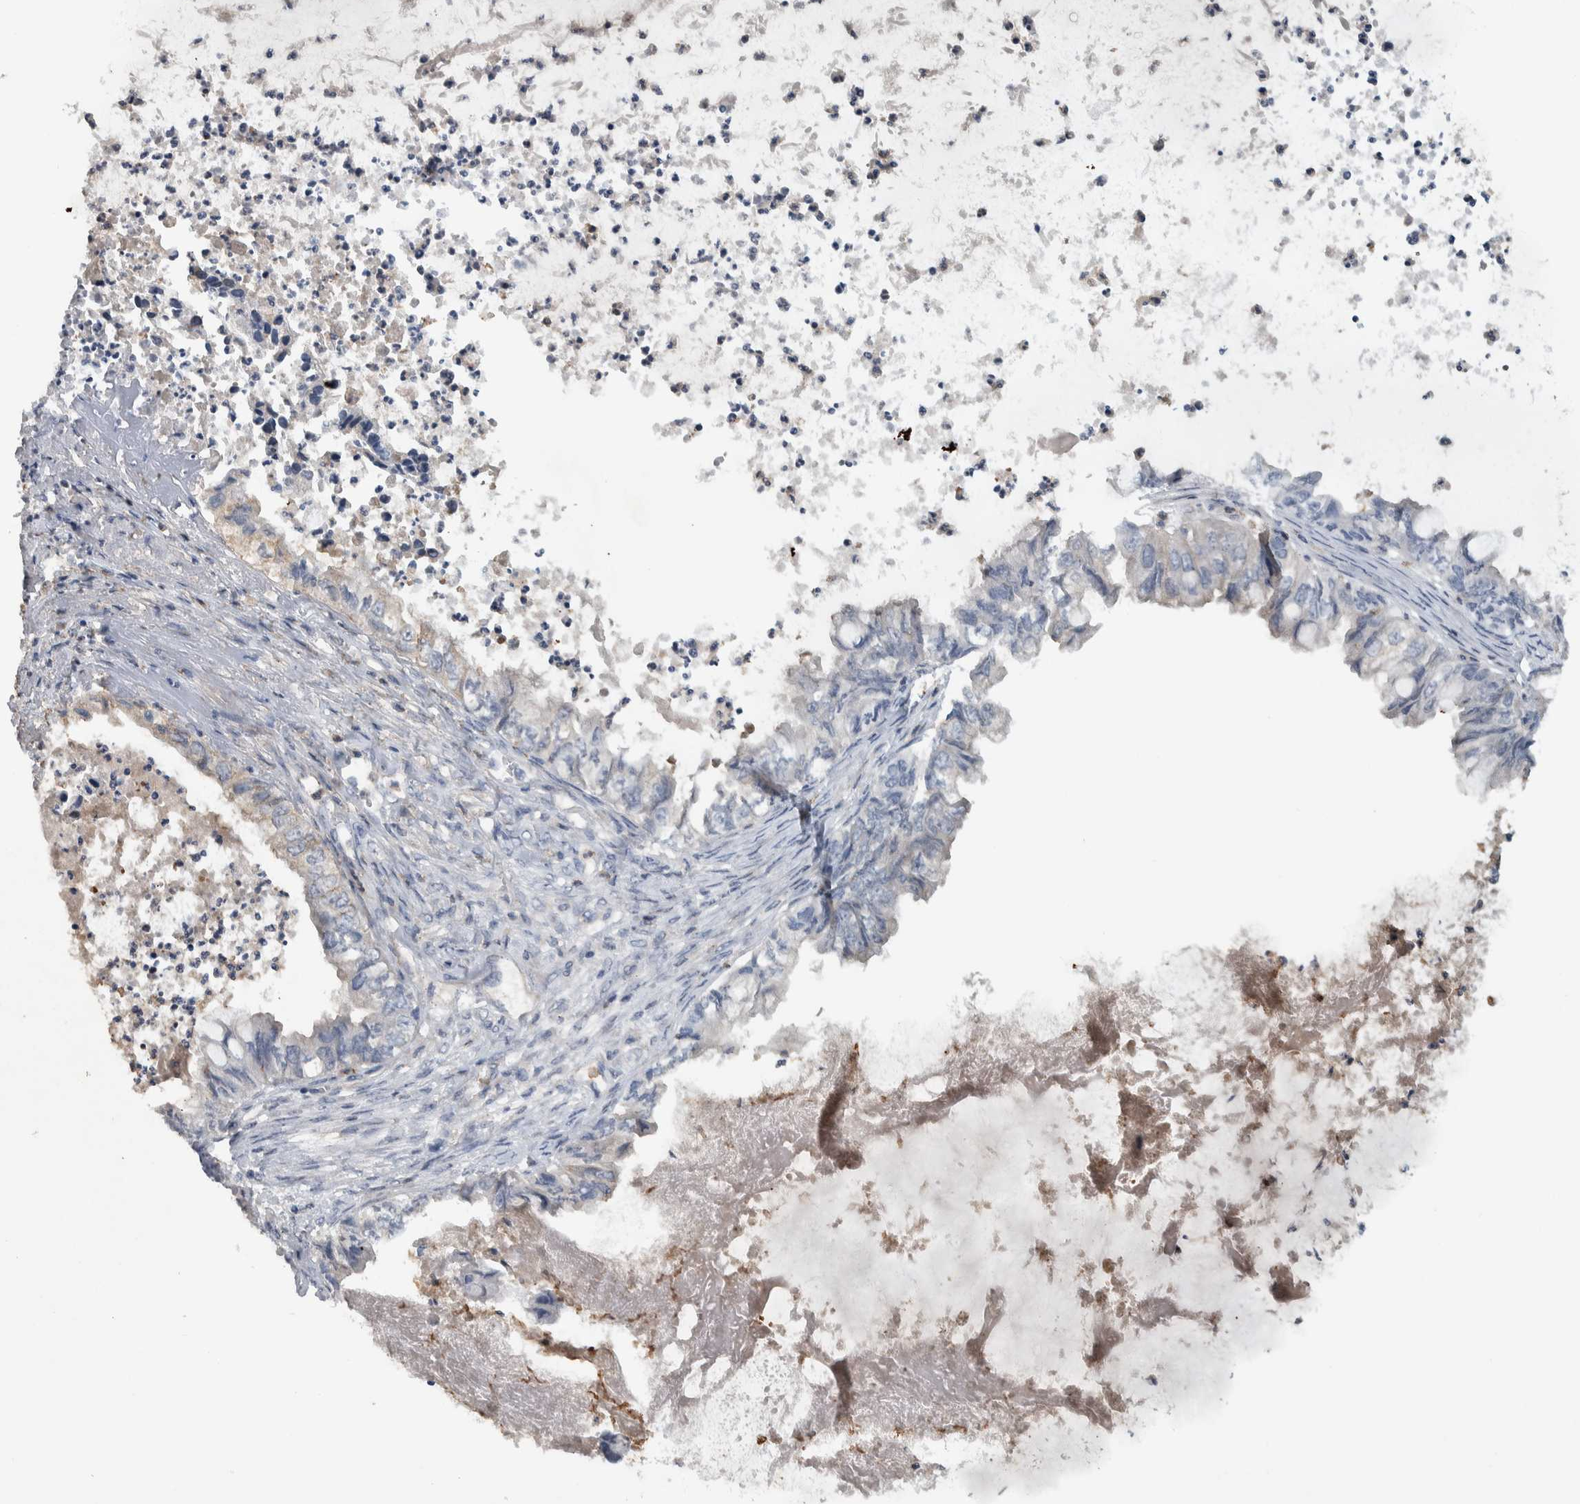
{"staining": {"intensity": "negative", "quantity": "none", "location": "none"}, "tissue": "ovarian cancer", "cell_type": "Tumor cells", "image_type": "cancer", "snomed": [{"axis": "morphology", "description": "Cystadenocarcinoma, mucinous, NOS"}, {"axis": "topography", "description": "Ovary"}], "caption": "Immunohistochemistry (IHC) of human ovarian mucinous cystadenocarcinoma demonstrates no staining in tumor cells.", "gene": "NT5C2", "patient": {"sex": "female", "age": 80}}